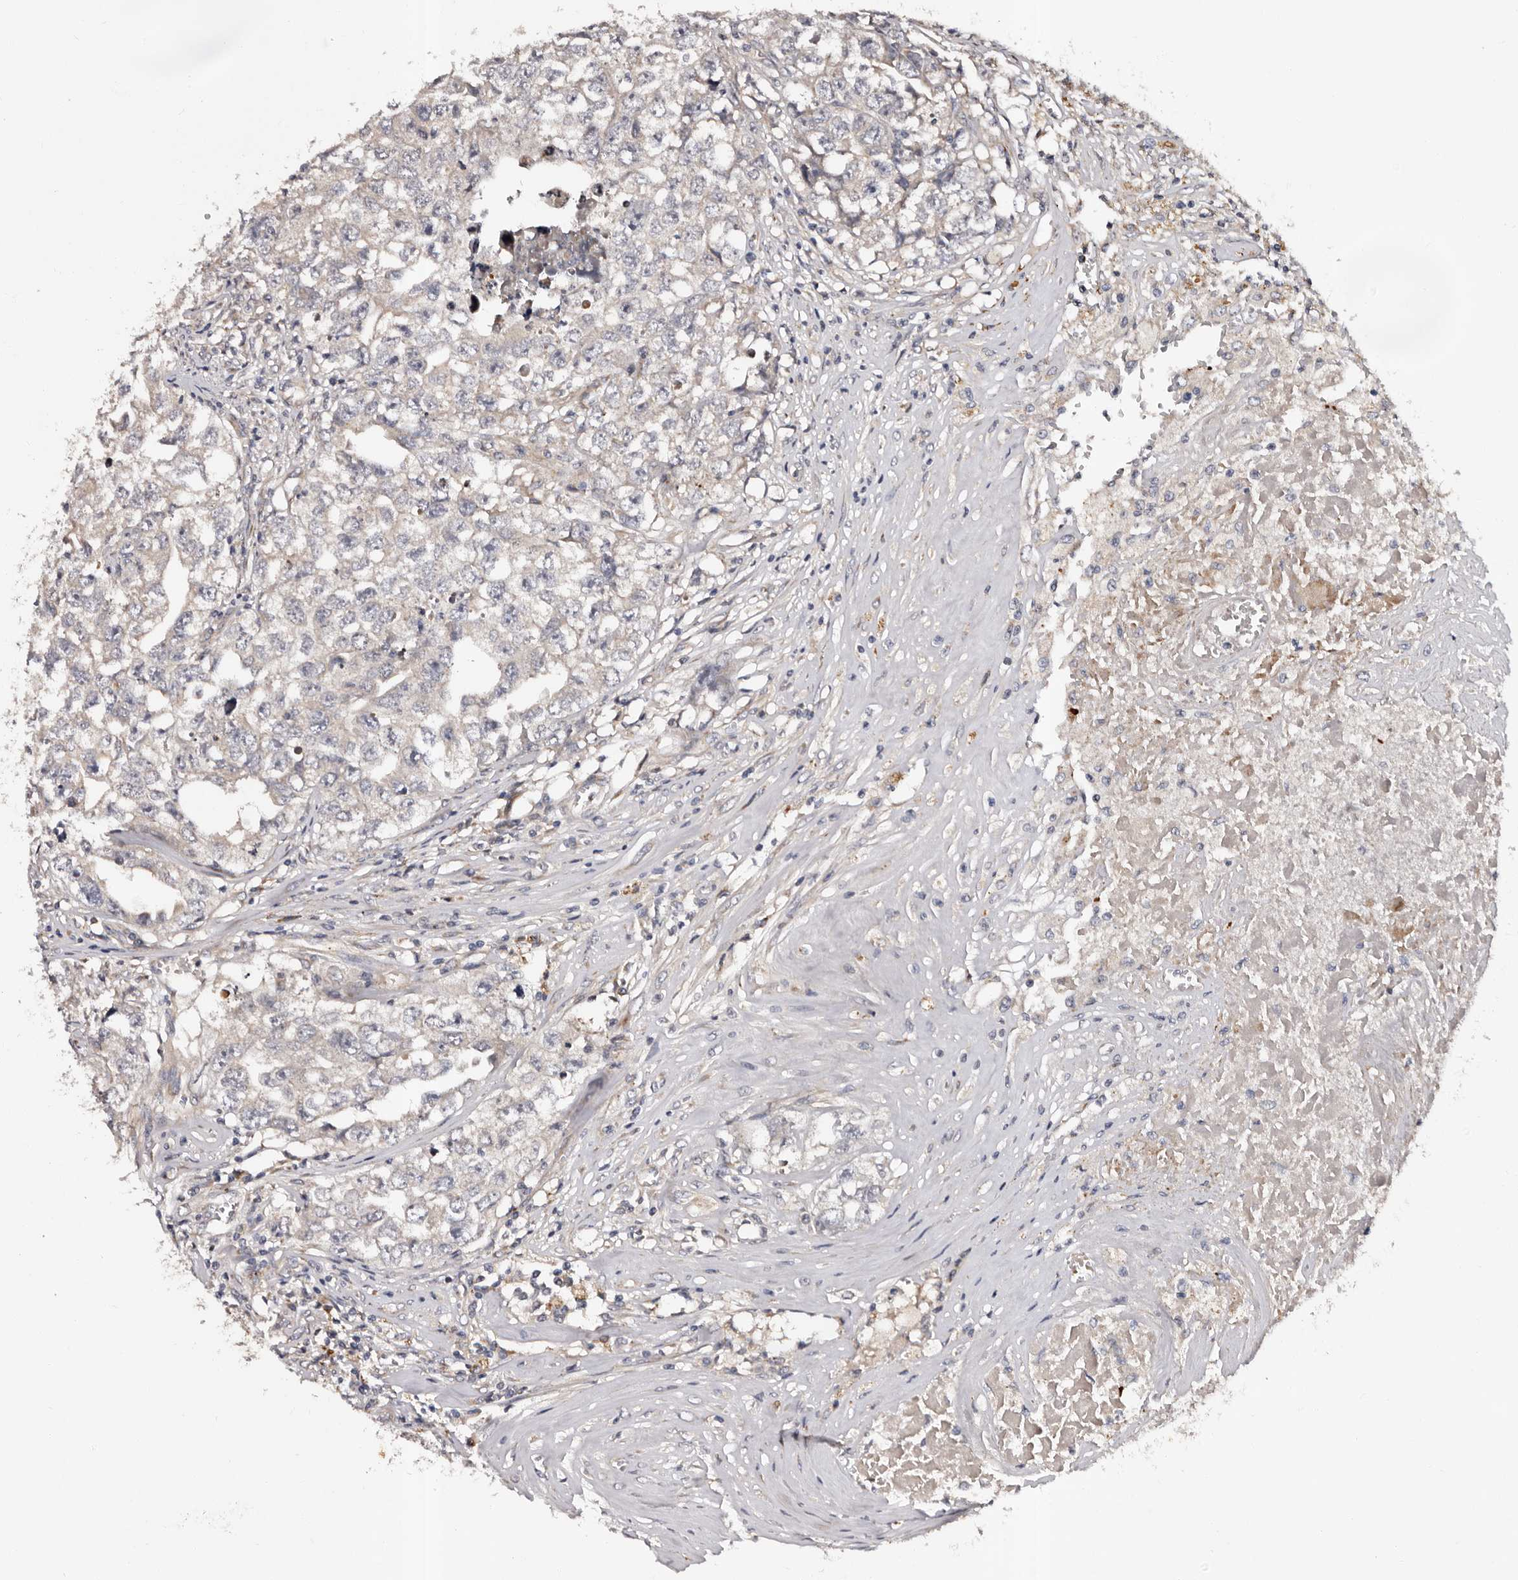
{"staining": {"intensity": "negative", "quantity": "none", "location": "none"}, "tissue": "testis cancer", "cell_type": "Tumor cells", "image_type": "cancer", "snomed": [{"axis": "morphology", "description": "Seminoma, NOS"}, {"axis": "morphology", "description": "Carcinoma, Embryonal, NOS"}, {"axis": "topography", "description": "Testis"}], "caption": "Immunohistochemistry (IHC) image of embryonal carcinoma (testis) stained for a protein (brown), which reveals no positivity in tumor cells.", "gene": "ADCK5", "patient": {"sex": "male", "age": 43}}